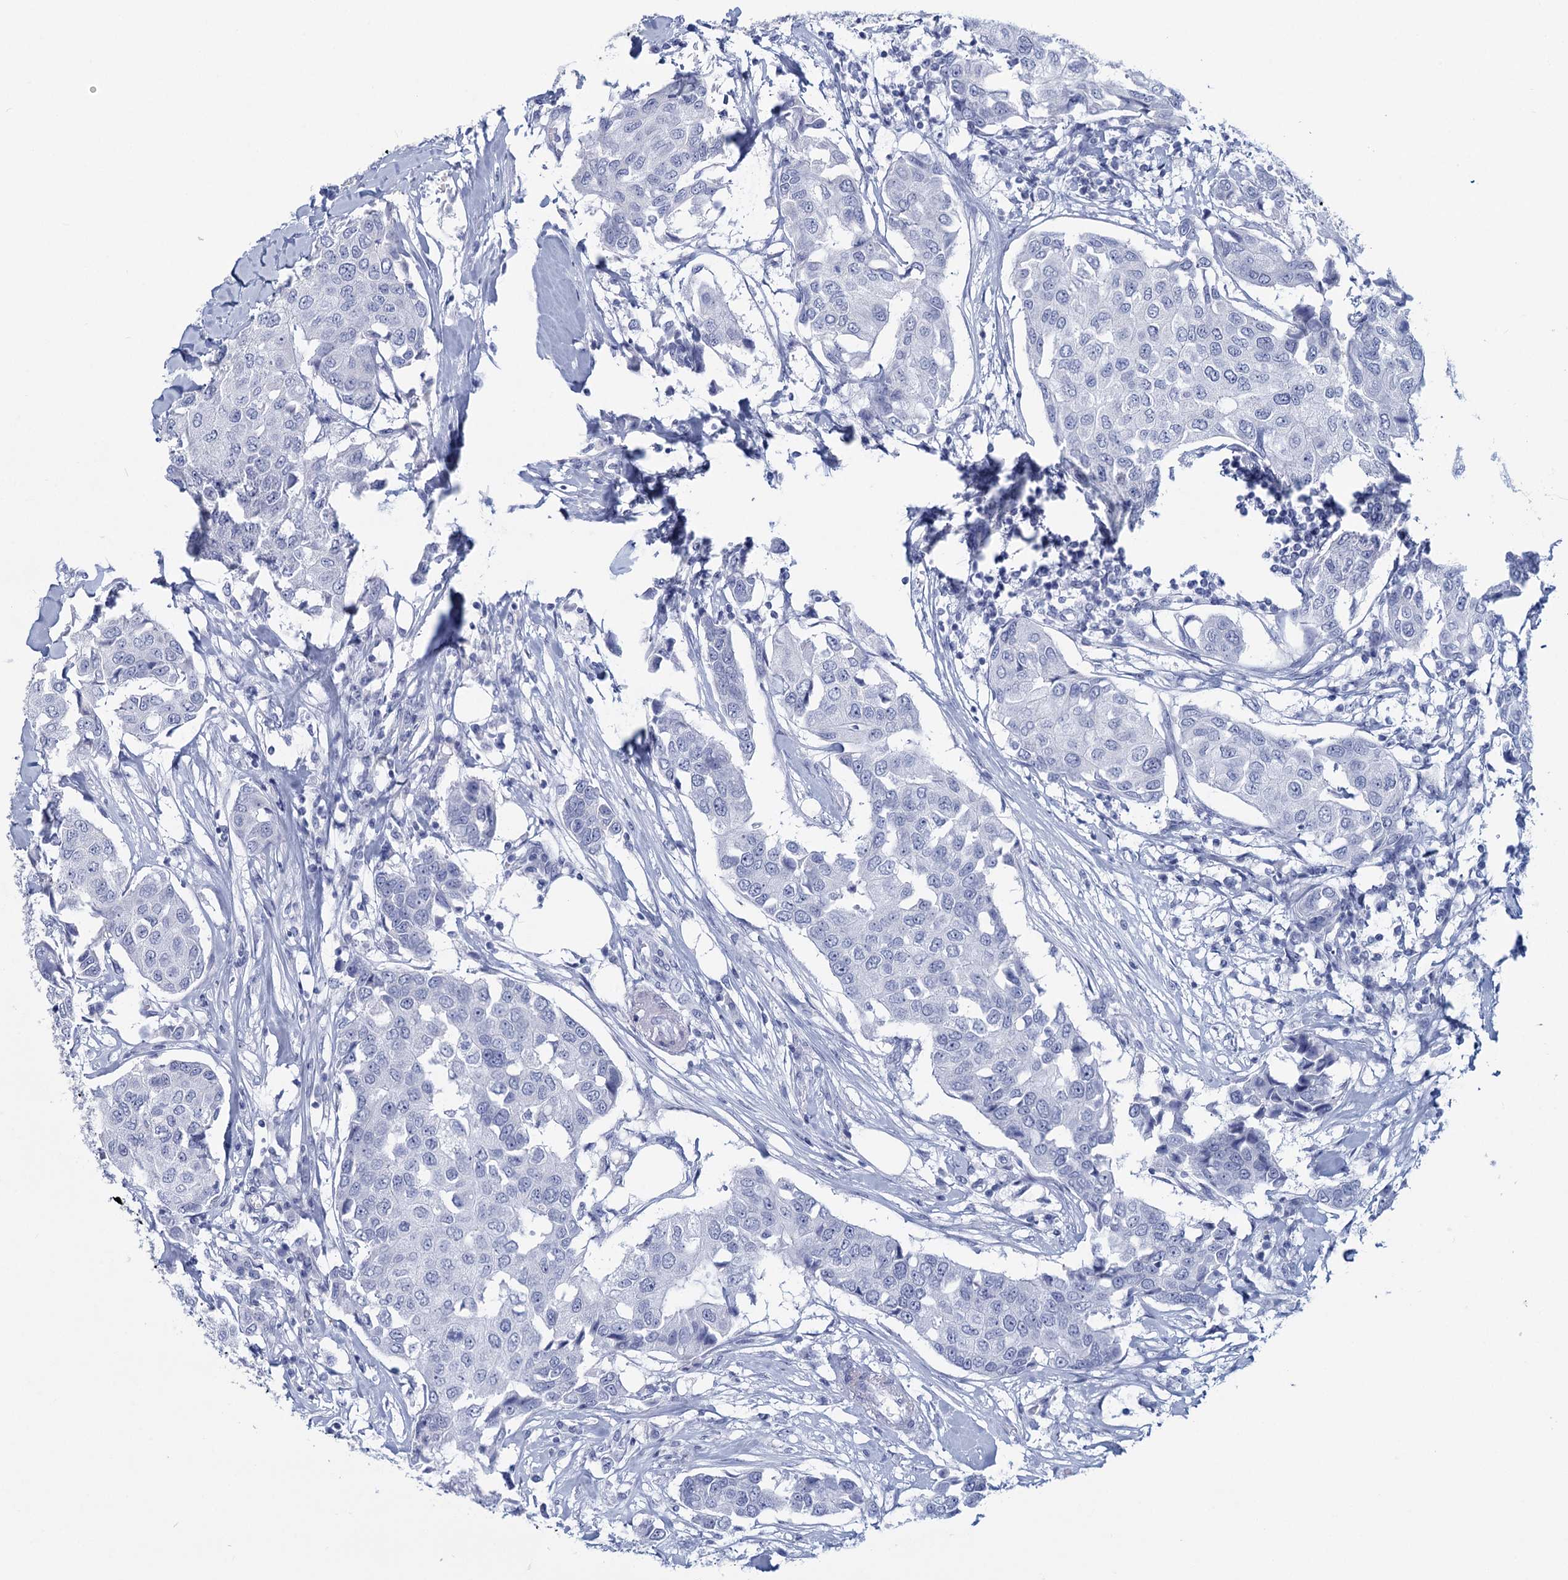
{"staining": {"intensity": "negative", "quantity": "none", "location": "none"}, "tissue": "breast cancer", "cell_type": "Tumor cells", "image_type": "cancer", "snomed": [{"axis": "morphology", "description": "Duct carcinoma"}, {"axis": "topography", "description": "Breast"}], "caption": "Immunohistochemical staining of human intraductal carcinoma (breast) shows no significant positivity in tumor cells. Nuclei are stained in blue.", "gene": "HES2", "patient": {"sex": "female", "age": 80}}